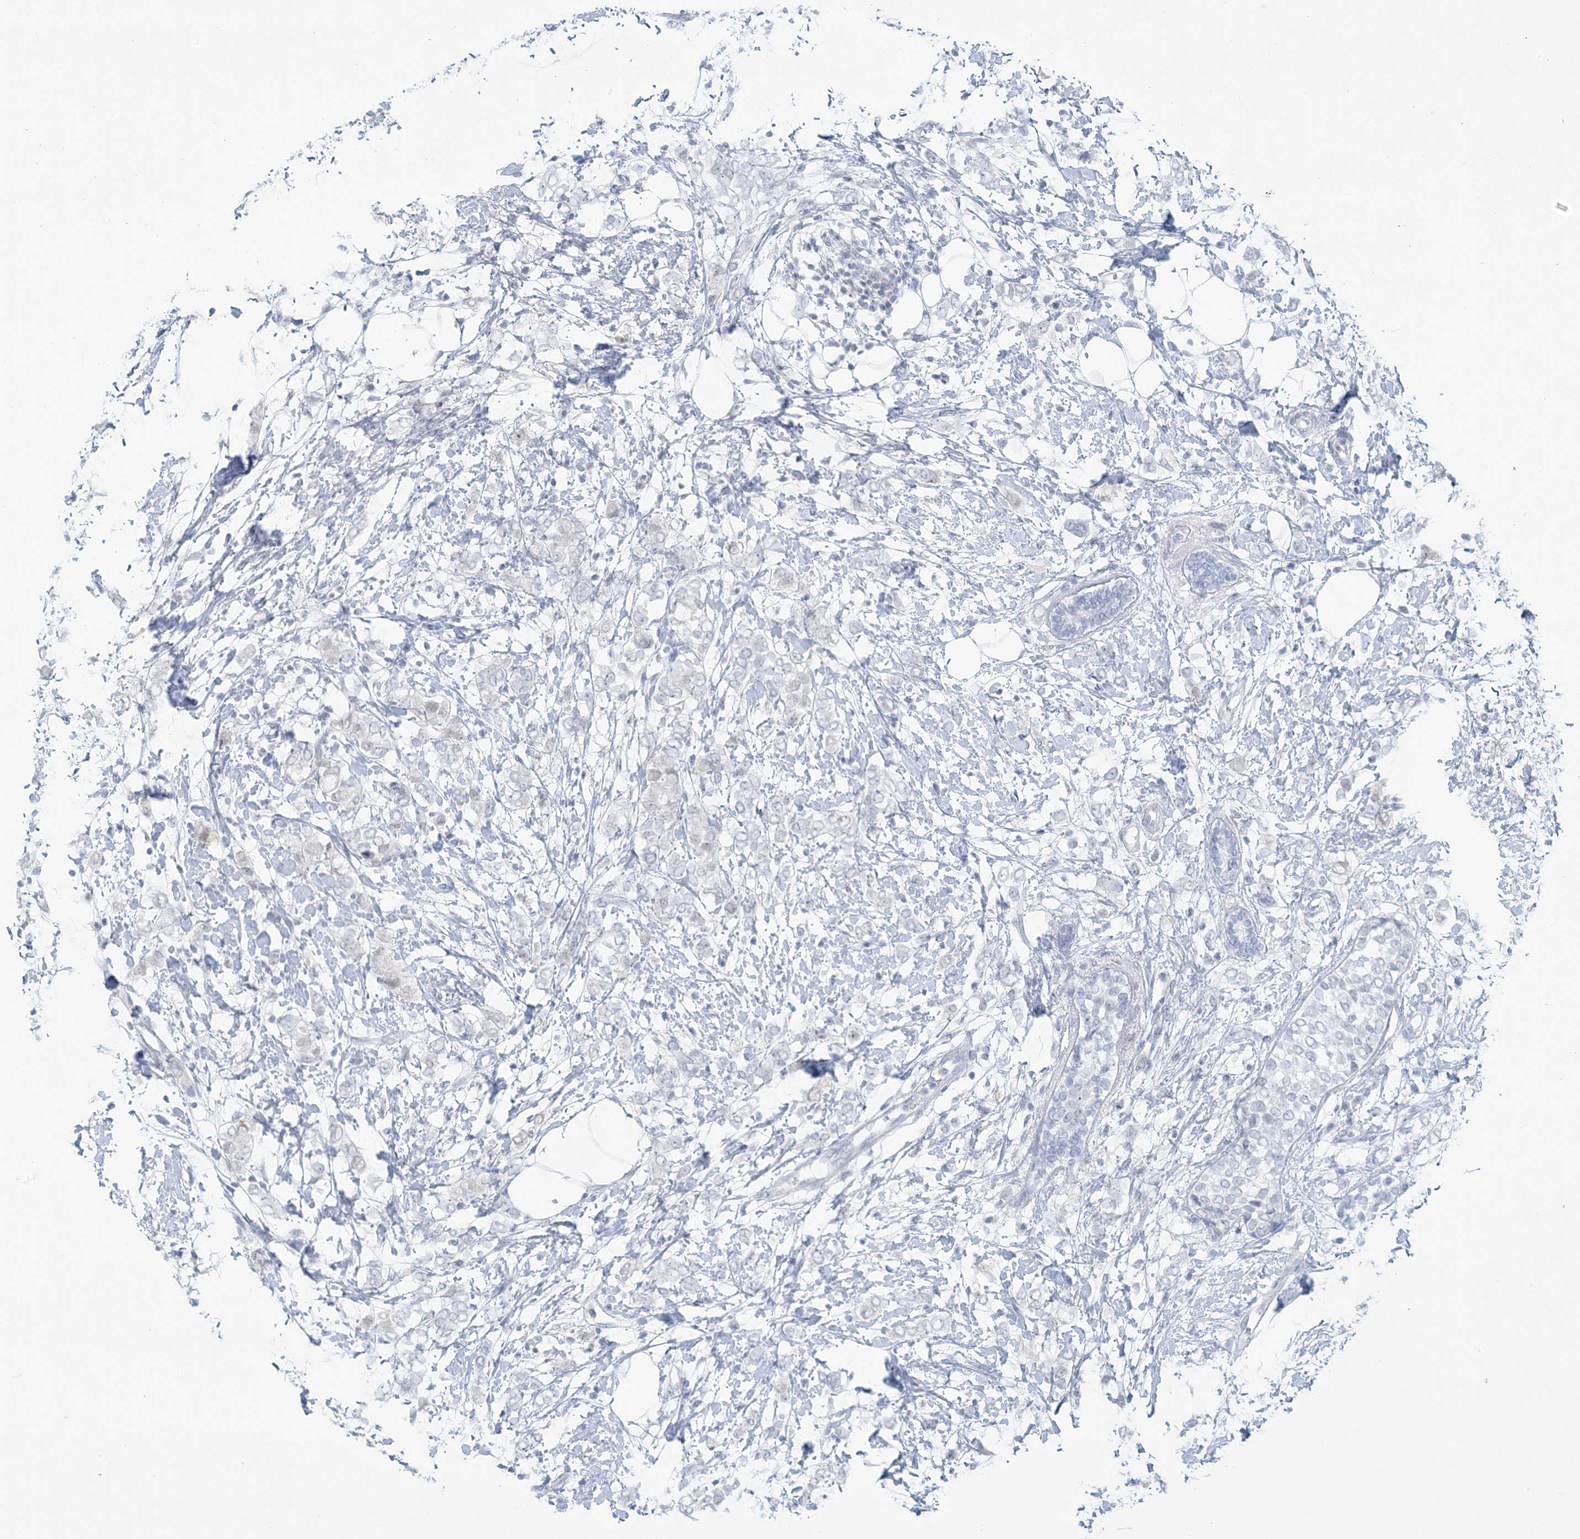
{"staining": {"intensity": "negative", "quantity": "none", "location": "none"}, "tissue": "breast cancer", "cell_type": "Tumor cells", "image_type": "cancer", "snomed": [{"axis": "morphology", "description": "Normal tissue, NOS"}, {"axis": "morphology", "description": "Lobular carcinoma"}, {"axis": "topography", "description": "Breast"}], "caption": "Immunohistochemistry (IHC) of human lobular carcinoma (breast) reveals no positivity in tumor cells.", "gene": "SCML1", "patient": {"sex": "female", "age": 47}}